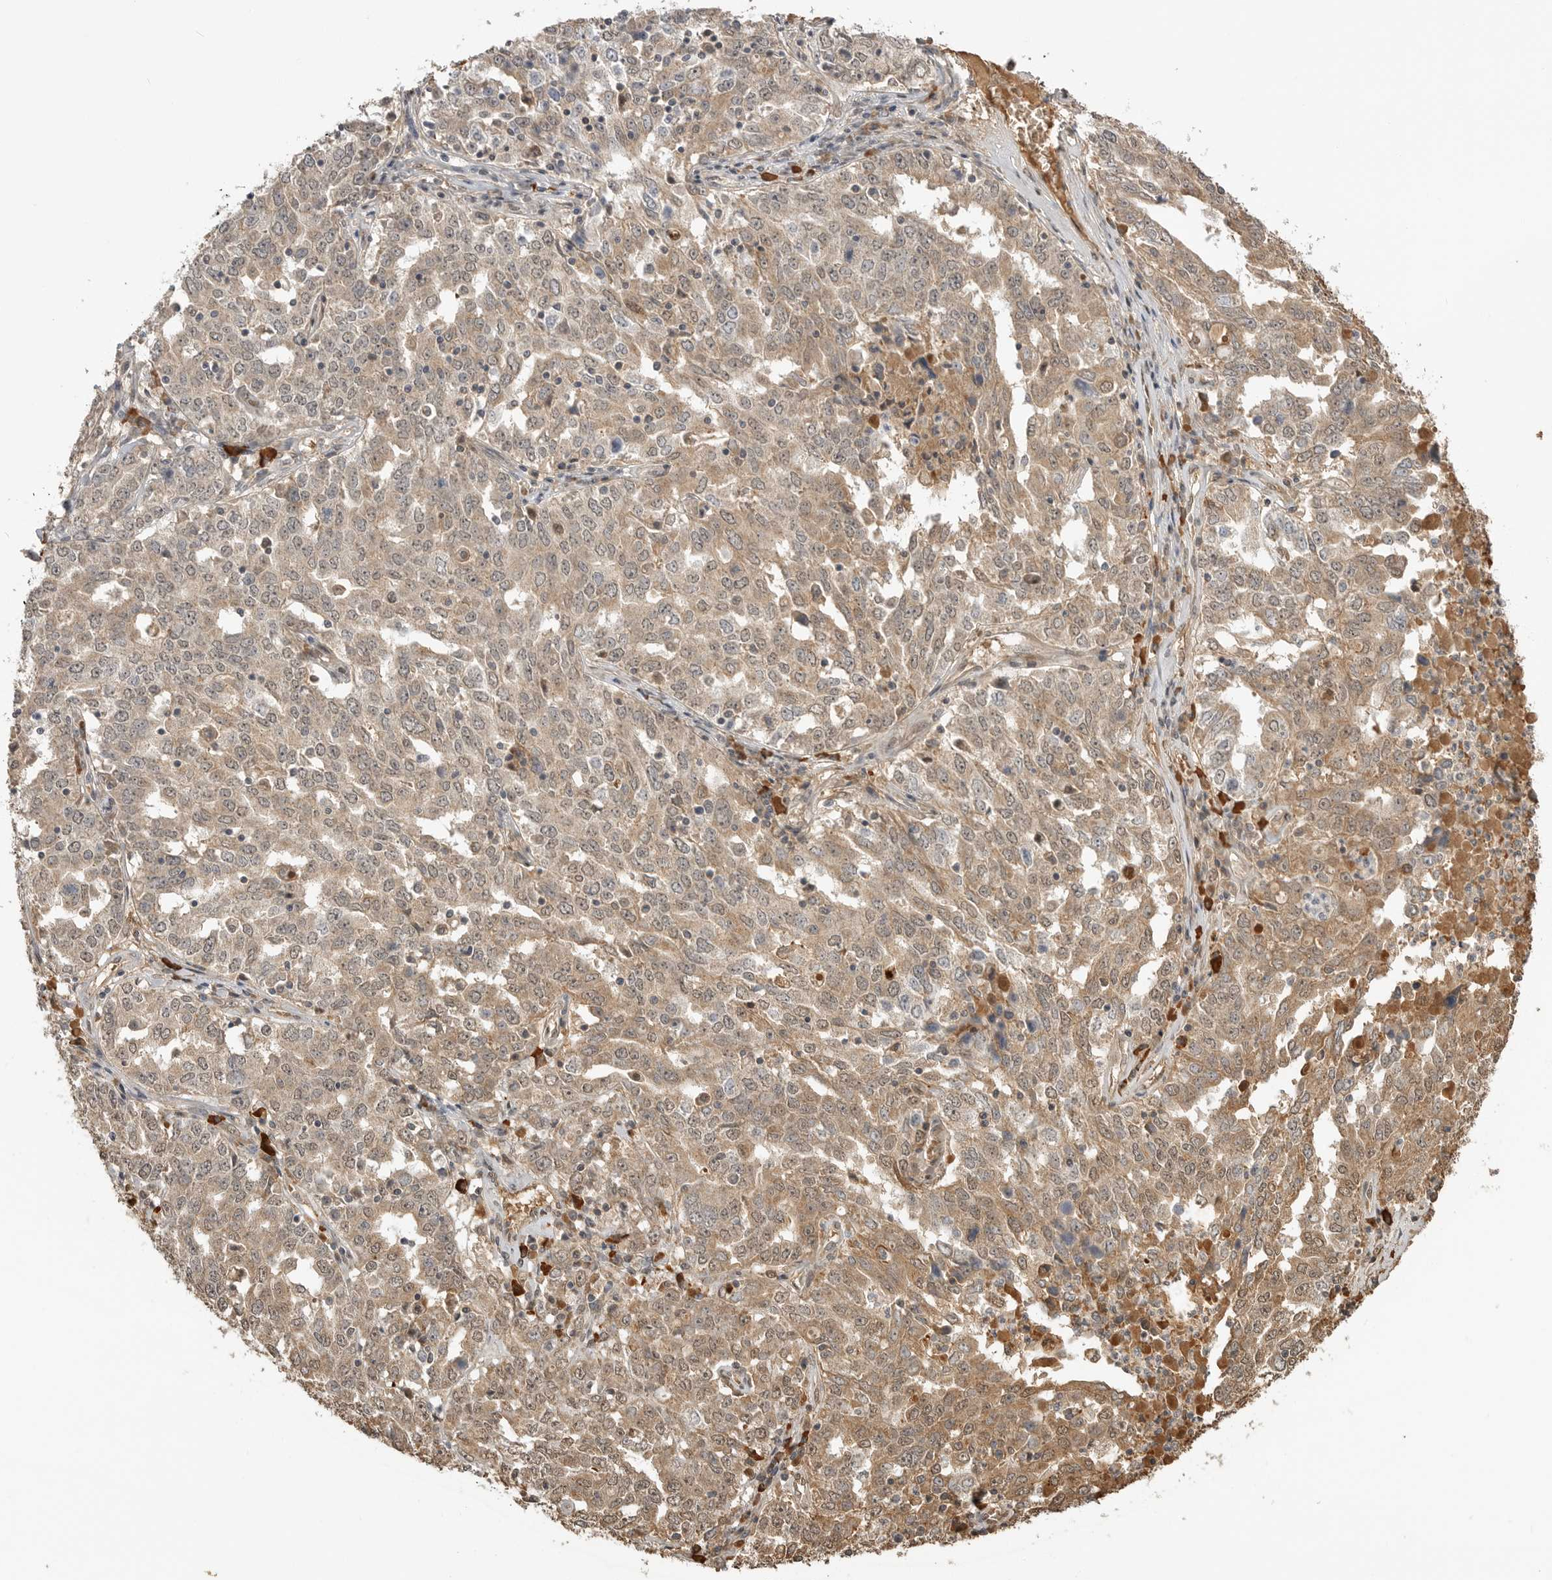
{"staining": {"intensity": "moderate", "quantity": ">75%", "location": "cytoplasmic/membranous,nuclear"}, "tissue": "ovarian cancer", "cell_type": "Tumor cells", "image_type": "cancer", "snomed": [{"axis": "morphology", "description": "Carcinoma, endometroid"}, {"axis": "topography", "description": "Ovary"}], "caption": "Immunohistochemical staining of endometroid carcinoma (ovarian) reveals moderate cytoplasmic/membranous and nuclear protein expression in about >75% of tumor cells.", "gene": "ASPSCR1", "patient": {"sex": "female", "age": 62}}